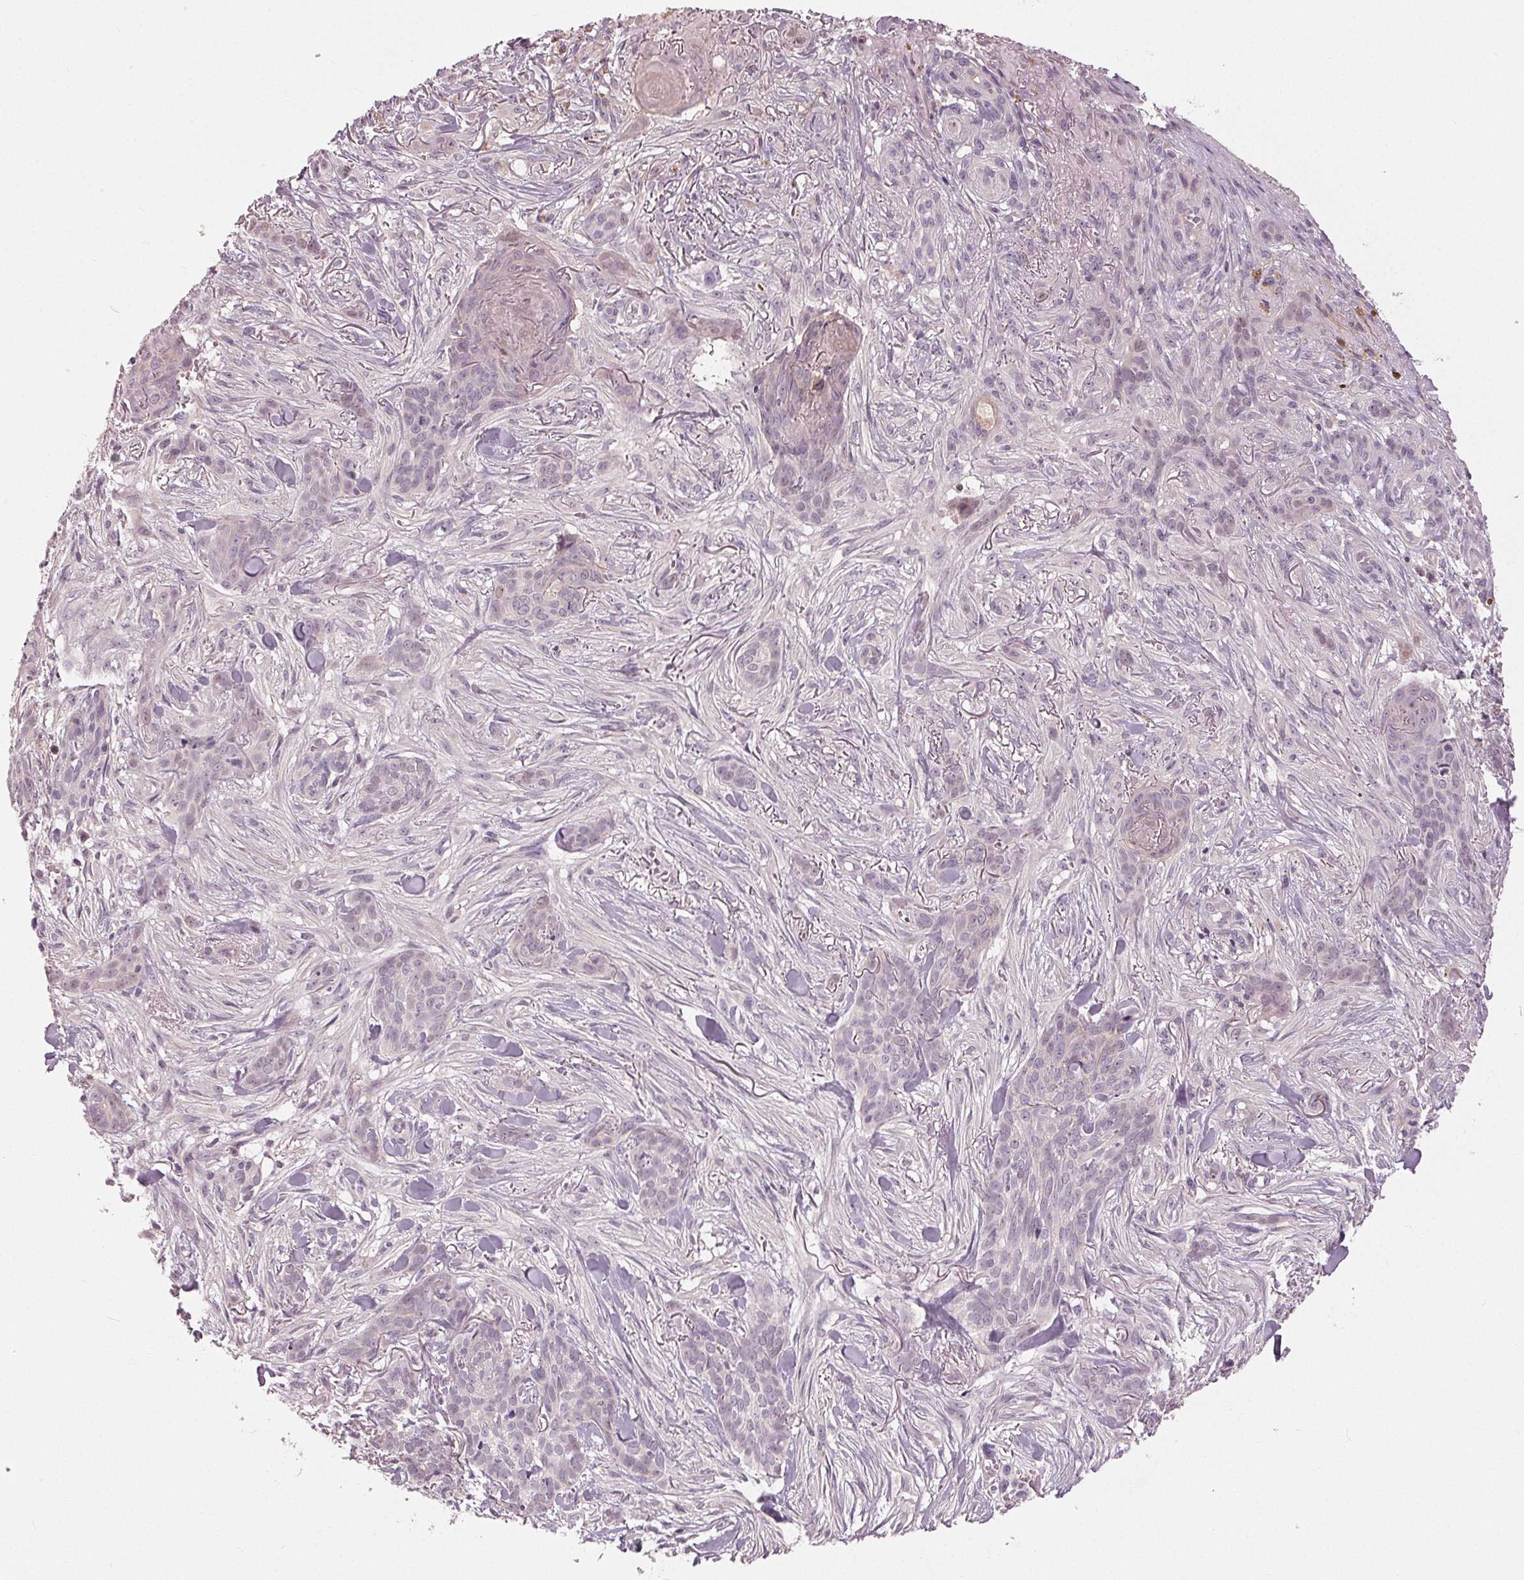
{"staining": {"intensity": "negative", "quantity": "none", "location": "none"}, "tissue": "skin cancer", "cell_type": "Tumor cells", "image_type": "cancer", "snomed": [{"axis": "morphology", "description": "Basal cell carcinoma"}, {"axis": "topography", "description": "Skin"}], "caption": "Skin cancer was stained to show a protein in brown. There is no significant expression in tumor cells.", "gene": "ZNF605", "patient": {"sex": "female", "age": 61}}